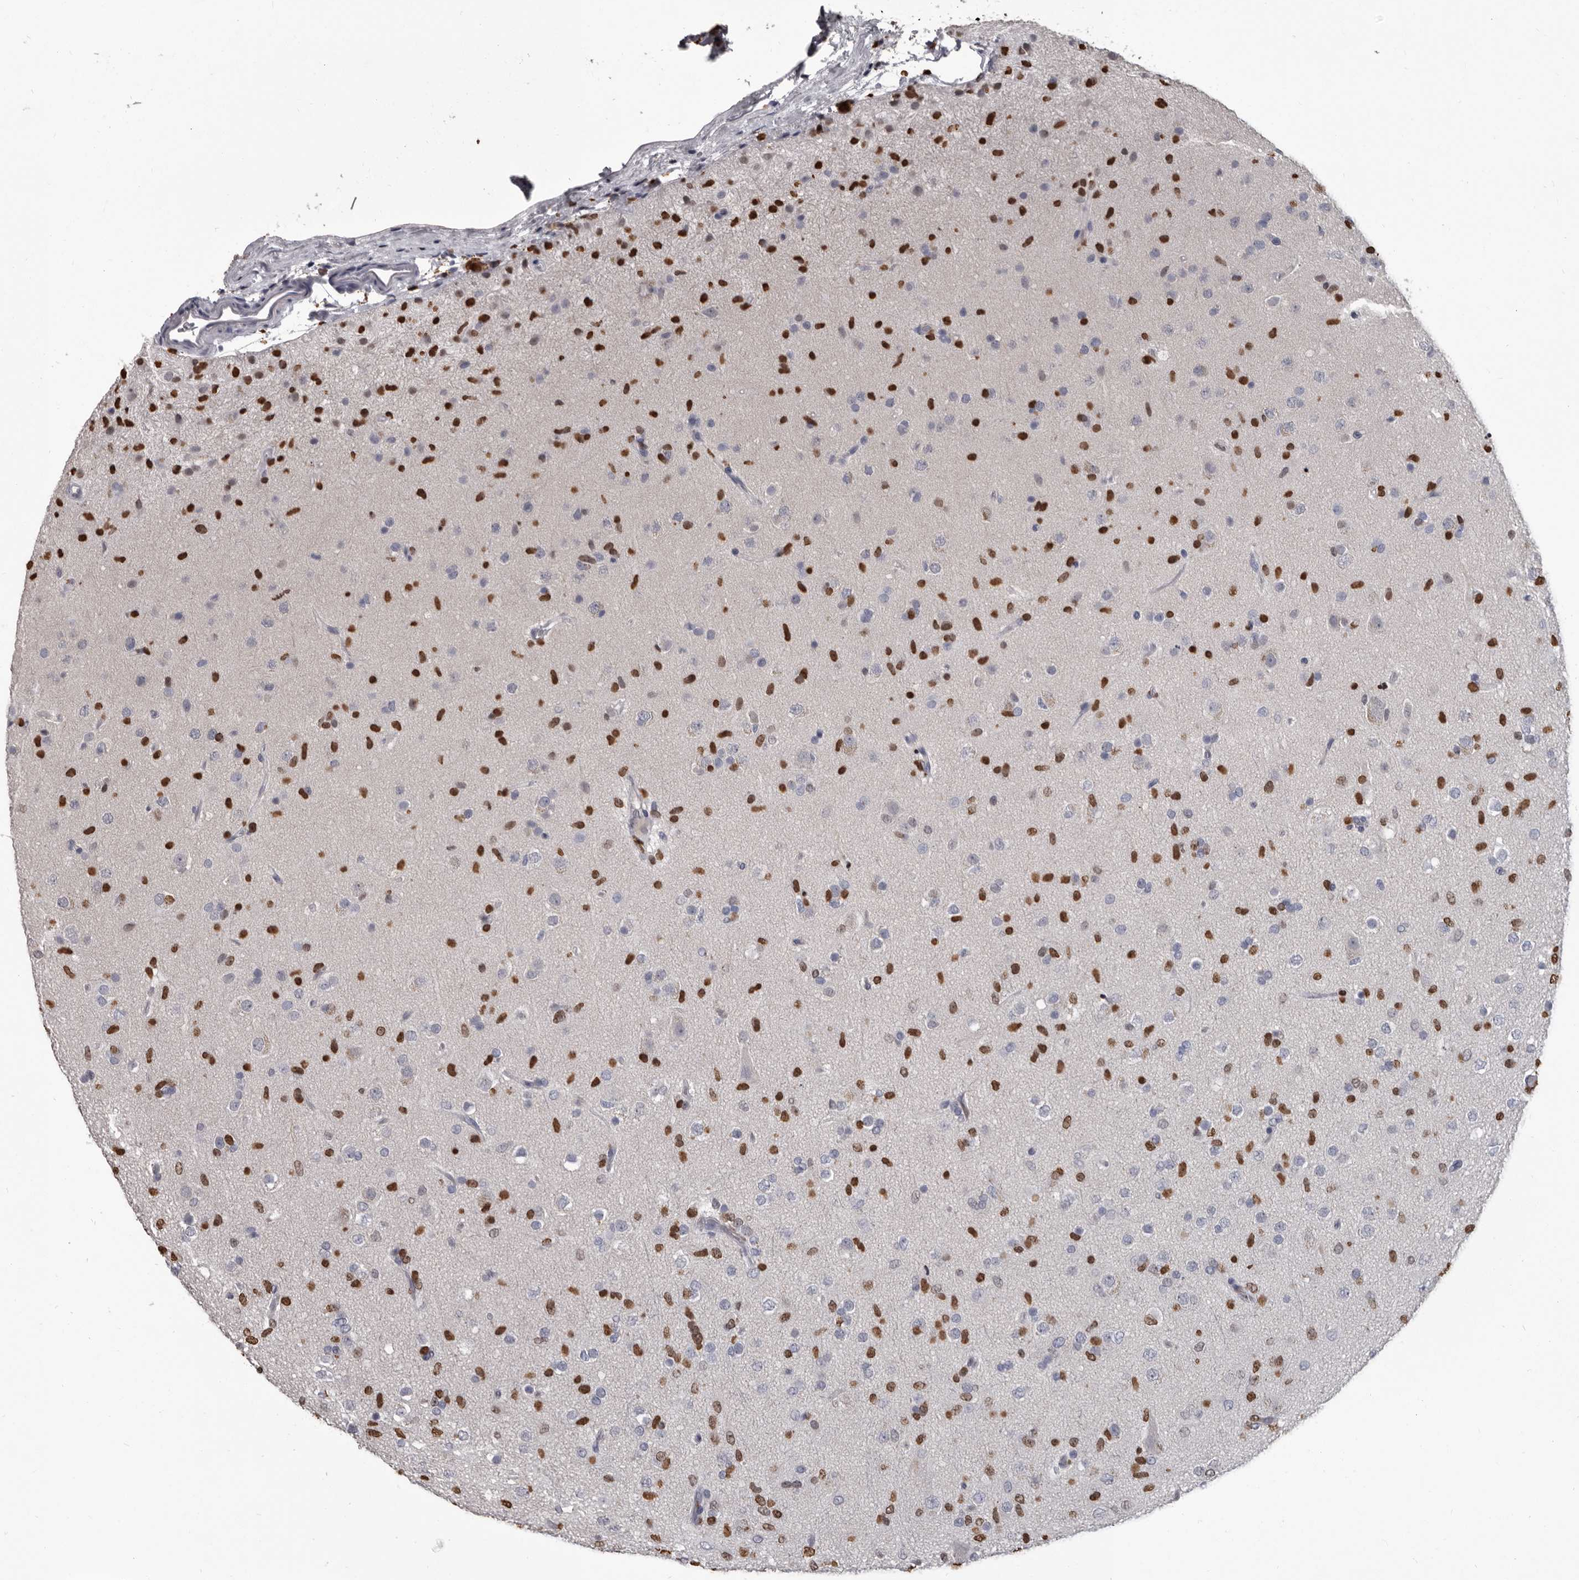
{"staining": {"intensity": "strong", "quantity": "25%-75%", "location": "nuclear"}, "tissue": "glioma", "cell_type": "Tumor cells", "image_type": "cancer", "snomed": [{"axis": "morphology", "description": "Glioma, malignant, Low grade"}, {"axis": "topography", "description": "Brain"}], "caption": "Immunohistochemical staining of human glioma shows strong nuclear protein expression in about 25%-75% of tumor cells.", "gene": "AHR", "patient": {"sex": "male", "age": 65}}